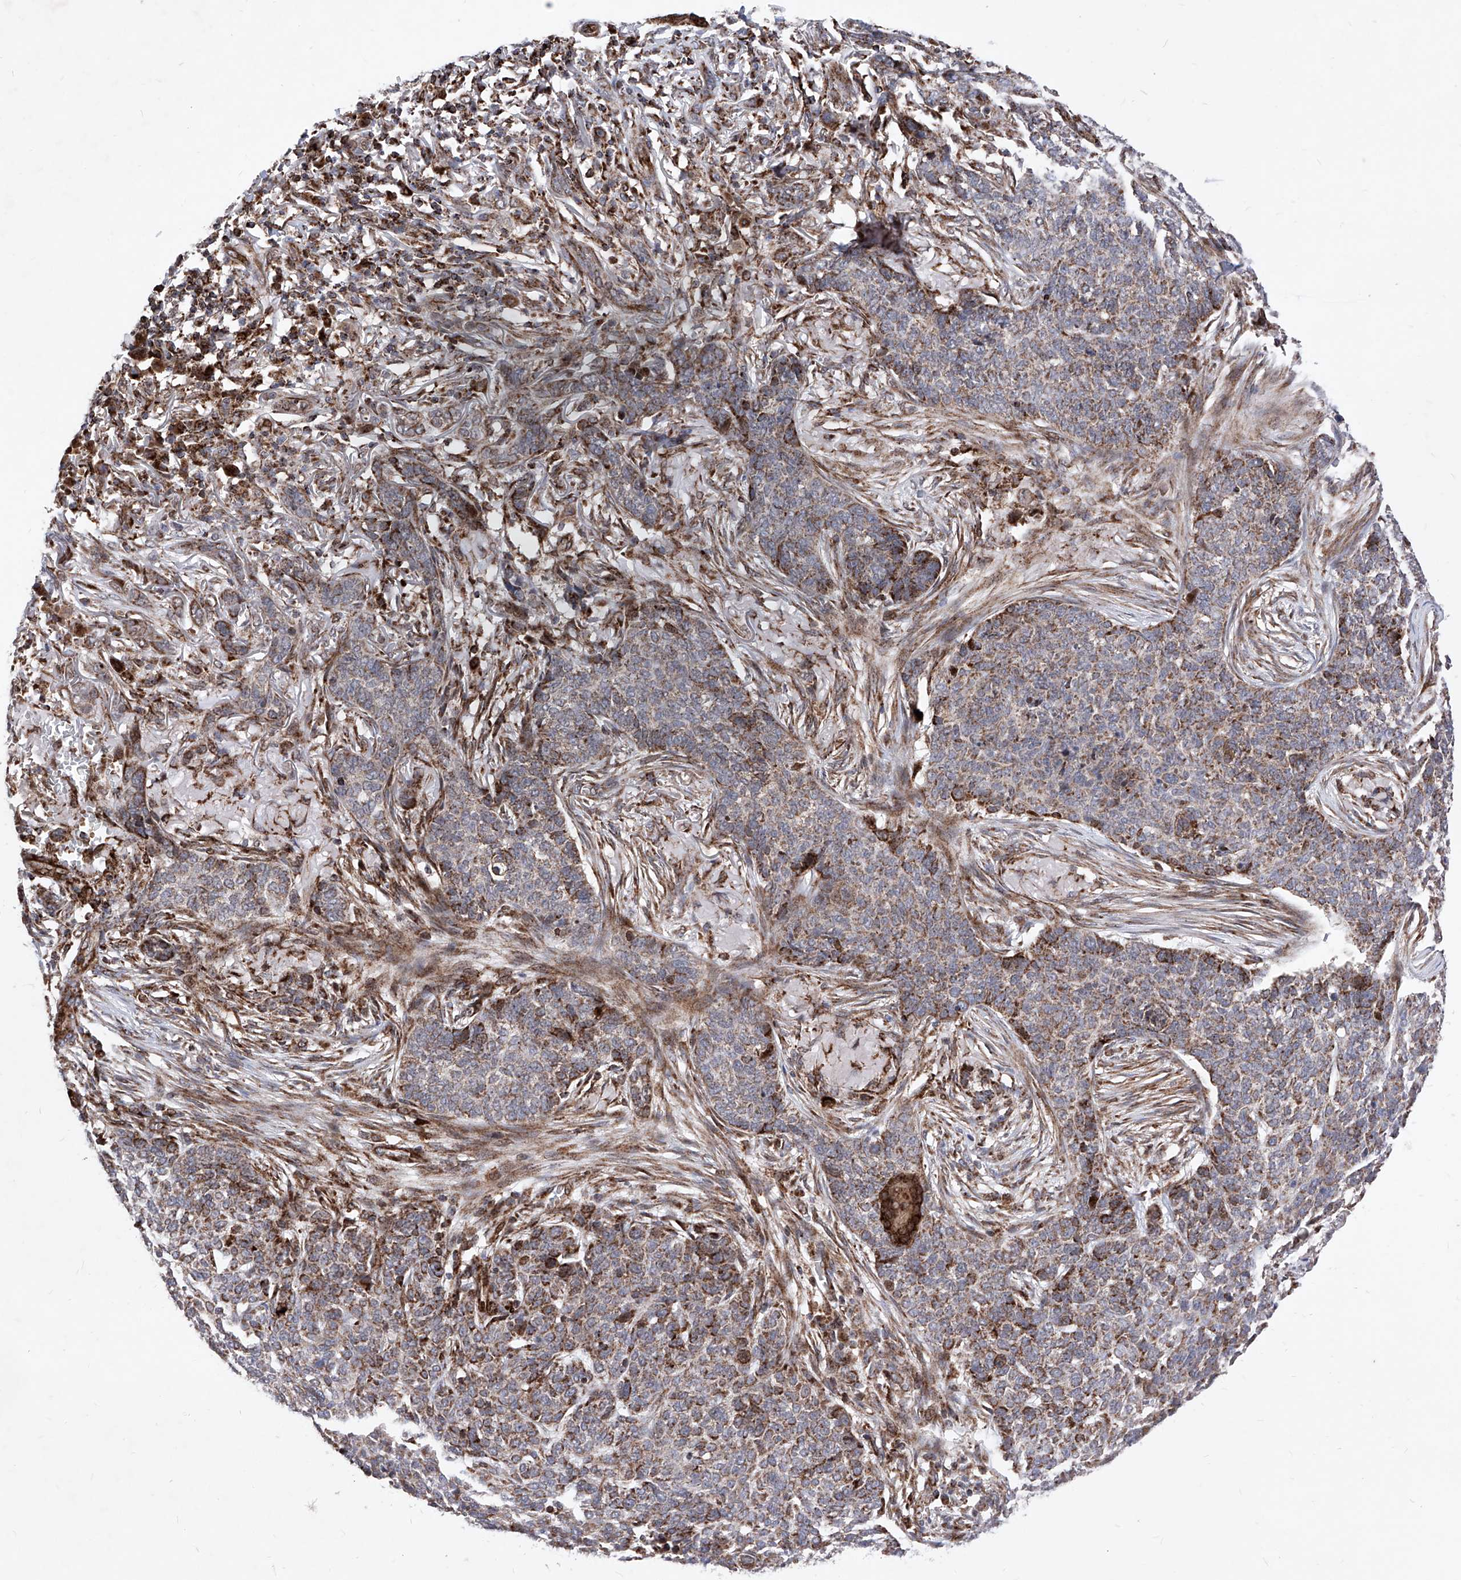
{"staining": {"intensity": "moderate", "quantity": ">75%", "location": "cytoplasmic/membranous"}, "tissue": "skin cancer", "cell_type": "Tumor cells", "image_type": "cancer", "snomed": [{"axis": "morphology", "description": "Basal cell carcinoma"}, {"axis": "topography", "description": "Skin"}], "caption": "Skin basal cell carcinoma stained with a brown dye reveals moderate cytoplasmic/membranous positive staining in about >75% of tumor cells.", "gene": "SEMA6A", "patient": {"sex": "male", "age": 85}}